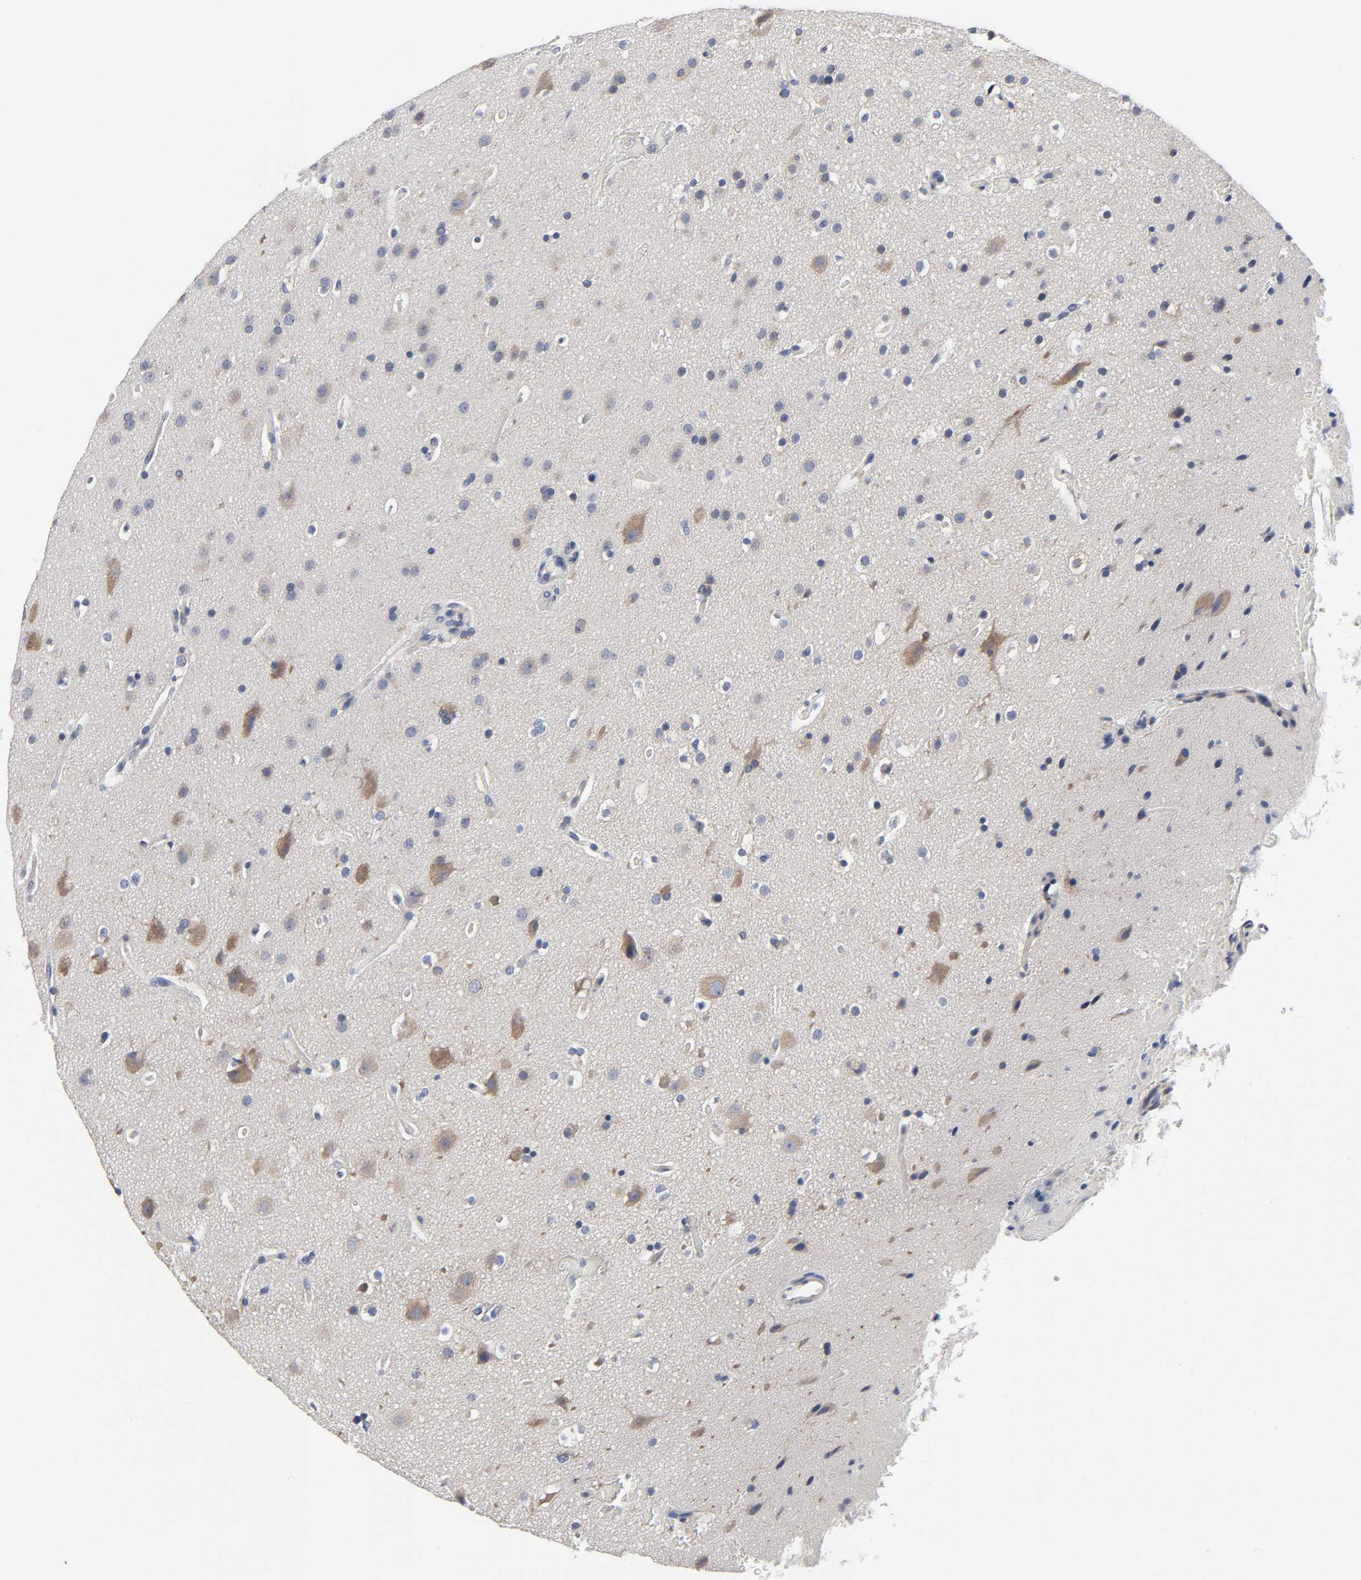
{"staining": {"intensity": "moderate", "quantity": "25%-75%", "location": "cytoplasmic/membranous"}, "tissue": "glioma", "cell_type": "Tumor cells", "image_type": "cancer", "snomed": [{"axis": "morphology", "description": "Glioma, malignant, Low grade"}, {"axis": "topography", "description": "Cerebral cortex"}], "caption": "This histopathology image displays glioma stained with immunohistochemistry to label a protein in brown. The cytoplasmic/membranous of tumor cells show moderate positivity for the protein. Nuclei are counter-stained blue.", "gene": "AOPEP", "patient": {"sex": "female", "age": 47}}